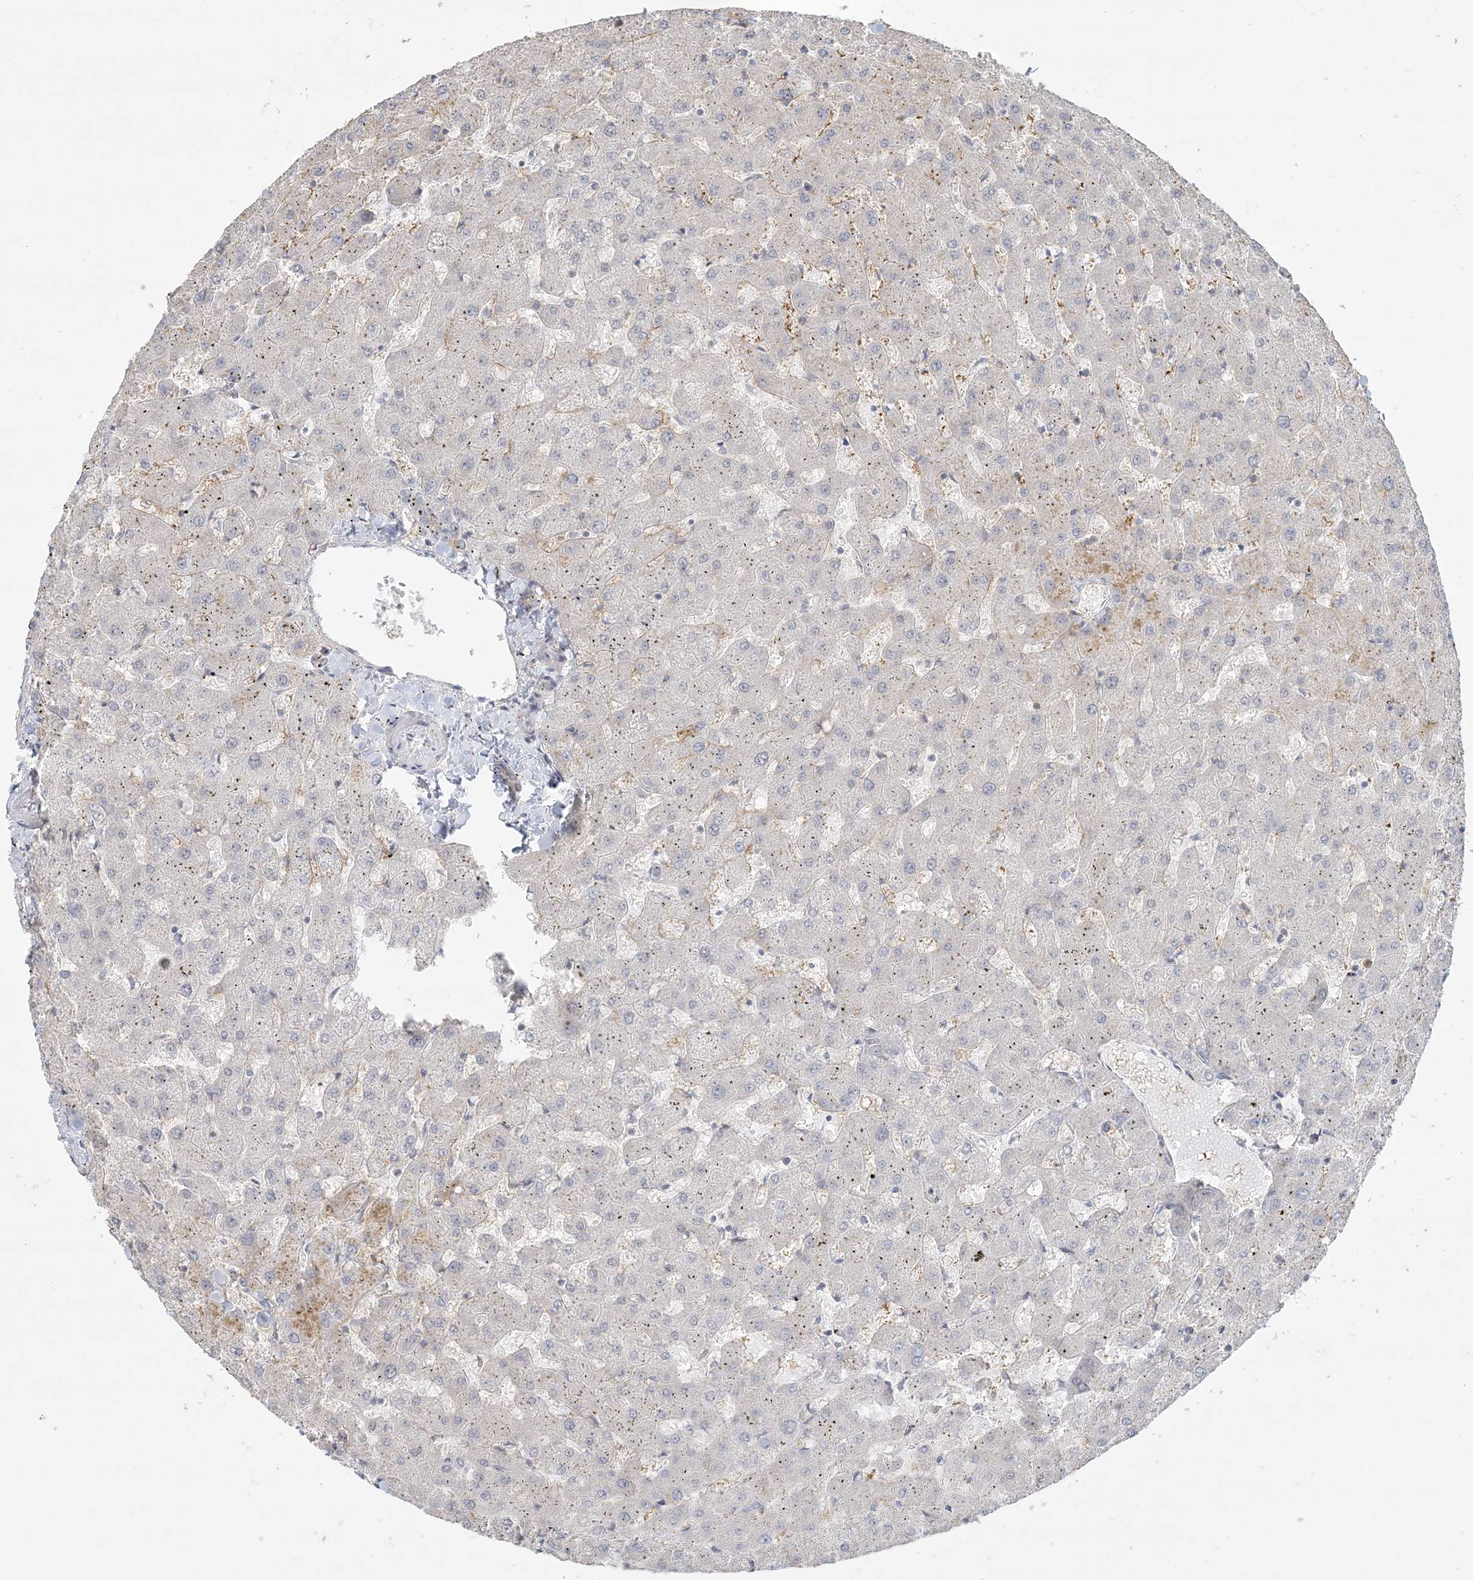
{"staining": {"intensity": "weak", "quantity": "<25%", "location": "cytoplasmic/membranous"}, "tissue": "liver", "cell_type": "Cholangiocytes", "image_type": "normal", "snomed": [{"axis": "morphology", "description": "Normal tissue, NOS"}, {"axis": "topography", "description": "Liver"}], "caption": "The IHC image has no significant expression in cholangiocytes of liver. Nuclei are stained in blue.", "gene": "ANKS1A", "patient": {"sex": "female", "age": 63}}